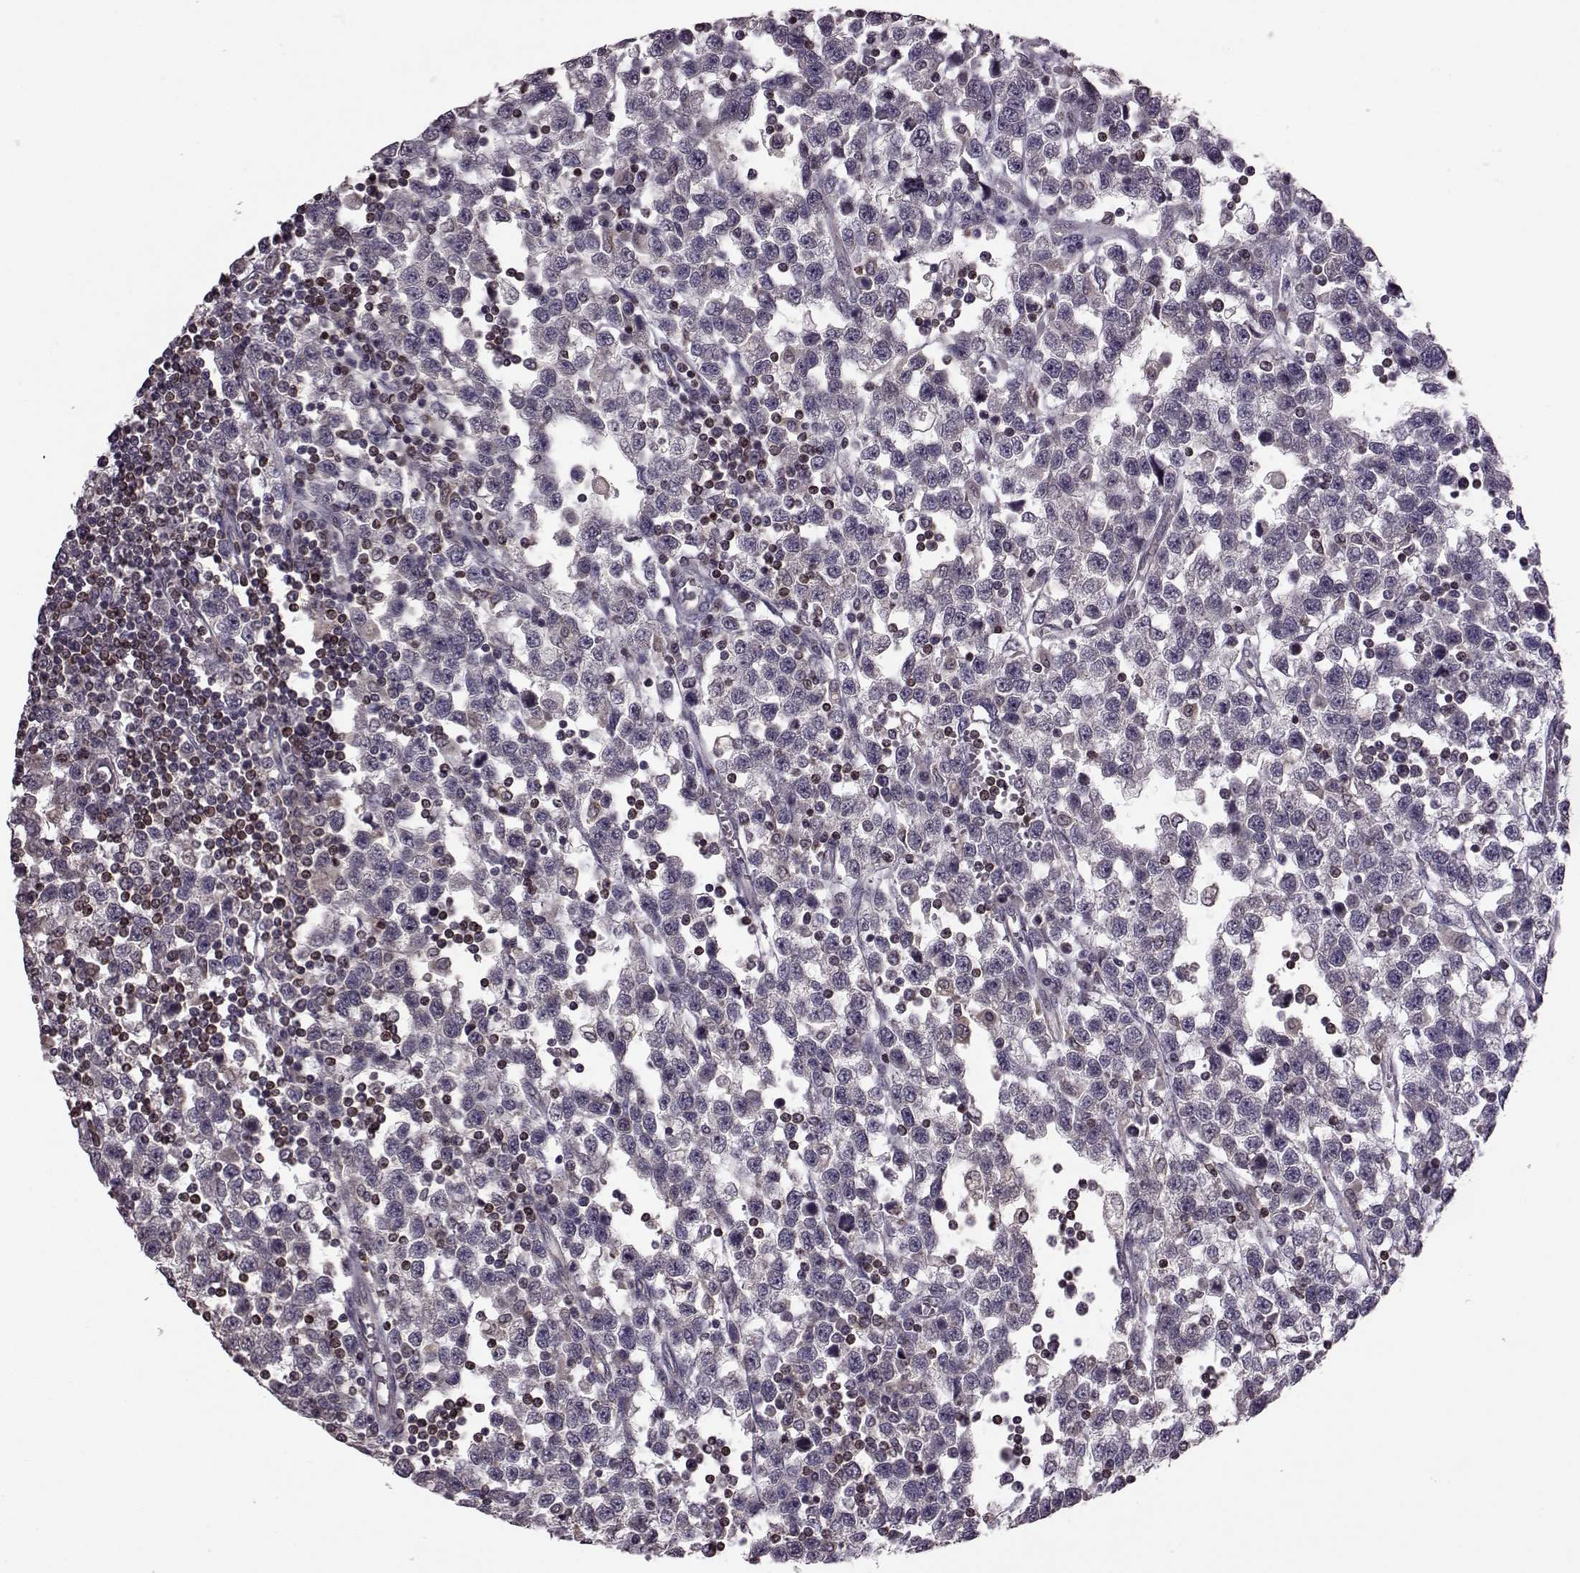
{"staining": {"intensity": "negative", "quantity": "none", "location": "none"}, "tissue": "testis cancer", "cell_type": "Tumor cells", "image_type": "cancer", "snomed": [{"axis": "morphology", "description": "Seminoma, NOS"}, {"axis": "topography", "description": "Testis"}], "caption": "Testis cancer (seminoma) was stained to show a protein in brown. There is no significant positivity in tumor cells. The staining is performed using DAB brown chromogen with nuclei counter-stained in using hematoxylin.", "gene": "CDC42SE1", "patient": {"sex": "male", "age": 34}}